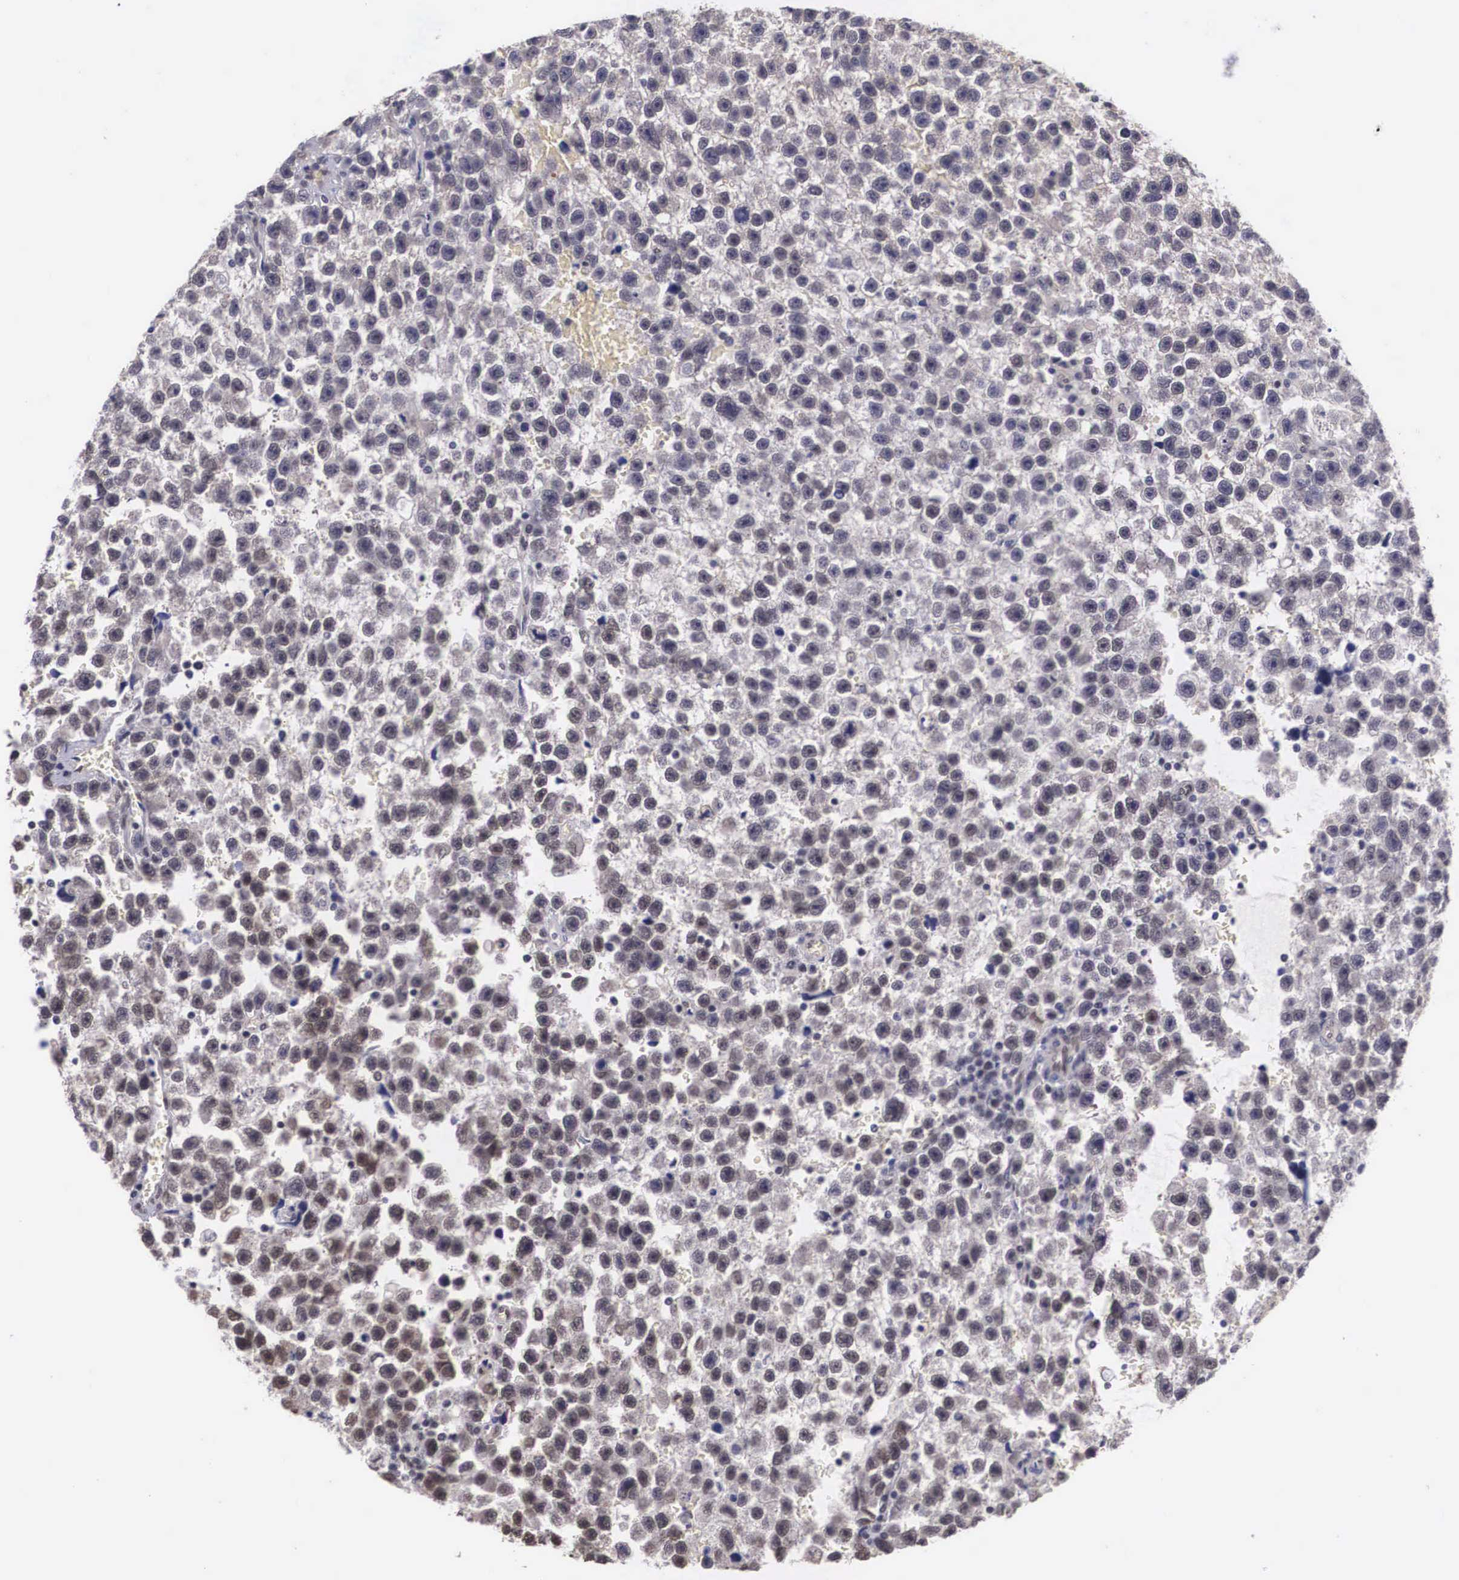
{"staining": {"intensity": "negative", "quantity": "none", "location": "none"}, "tissue": "testis cancer", "cell_type": "Tumor cells", "image_type": "cancer", "snomed": [{"axis": "morphology", "description": "Seminoma, NOS"}, {"axis": "topography", "description": "Testis"}], "caption": "Testis seminoma stained for a protein using IHC displays no staining tumor cells.", "gene": "OTX2", "patient": {"sex": "male", "age": 33}}